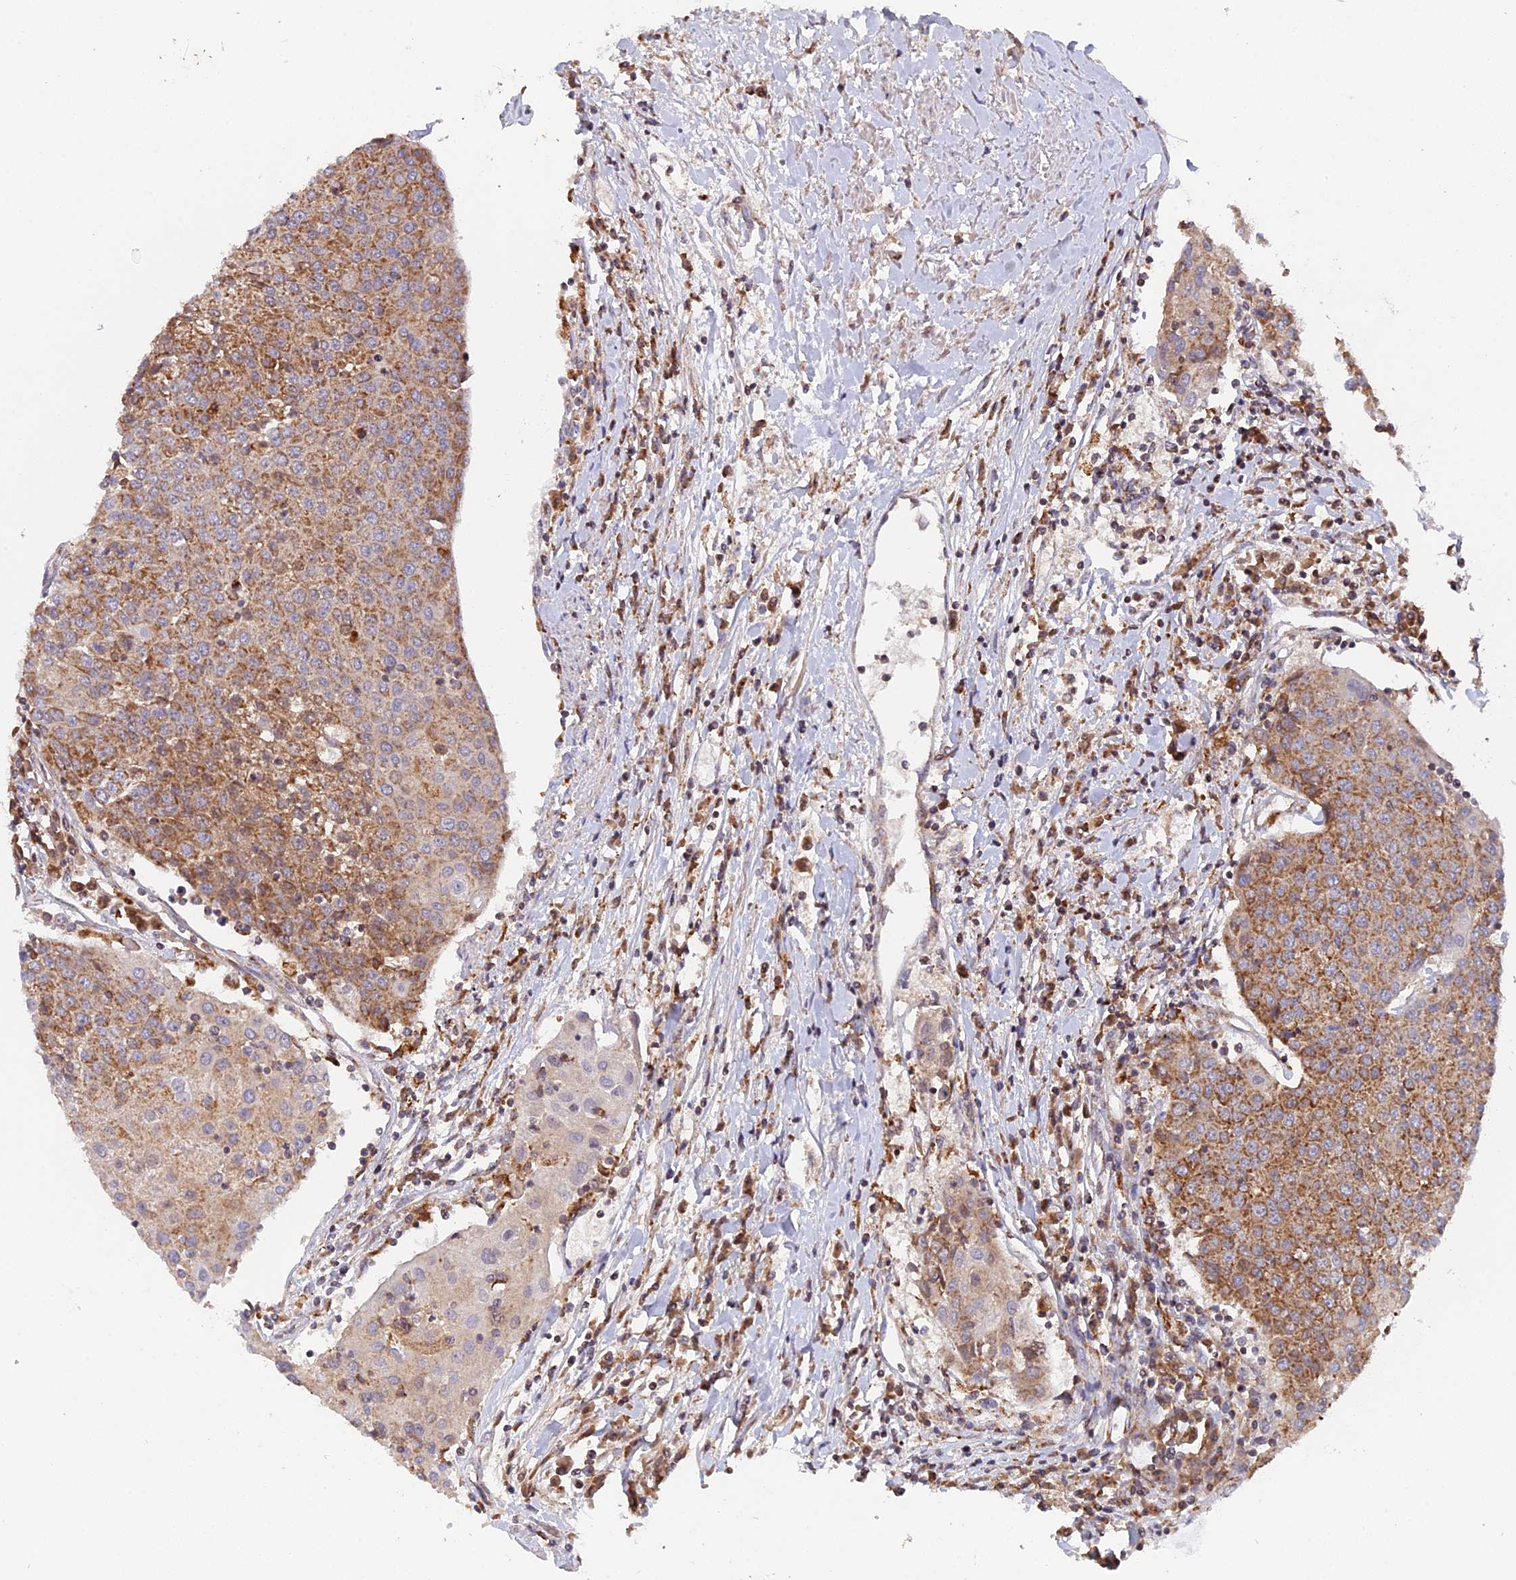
{"staining": {"intensity": "moderate", "quantity": ">75%", "location": "cytoplasmic/membranous"}, "tissue": "urothelial cancer", "cell_type": "Tumor cells", "image_type": "cancer", "snomed": [{"axis": "morphology", "description": "Urothelial carcinoma, High grade"}, {"axis": "topography", "description": "Urinary bladder"}], "caption": "Urothelial cancer stained with IHC shows moderate cytoplasmic/membranous expression in approximately >75% of tumor cells.", "gene": "MPV17L", "patient": {"sex": "female", "age": 85}}